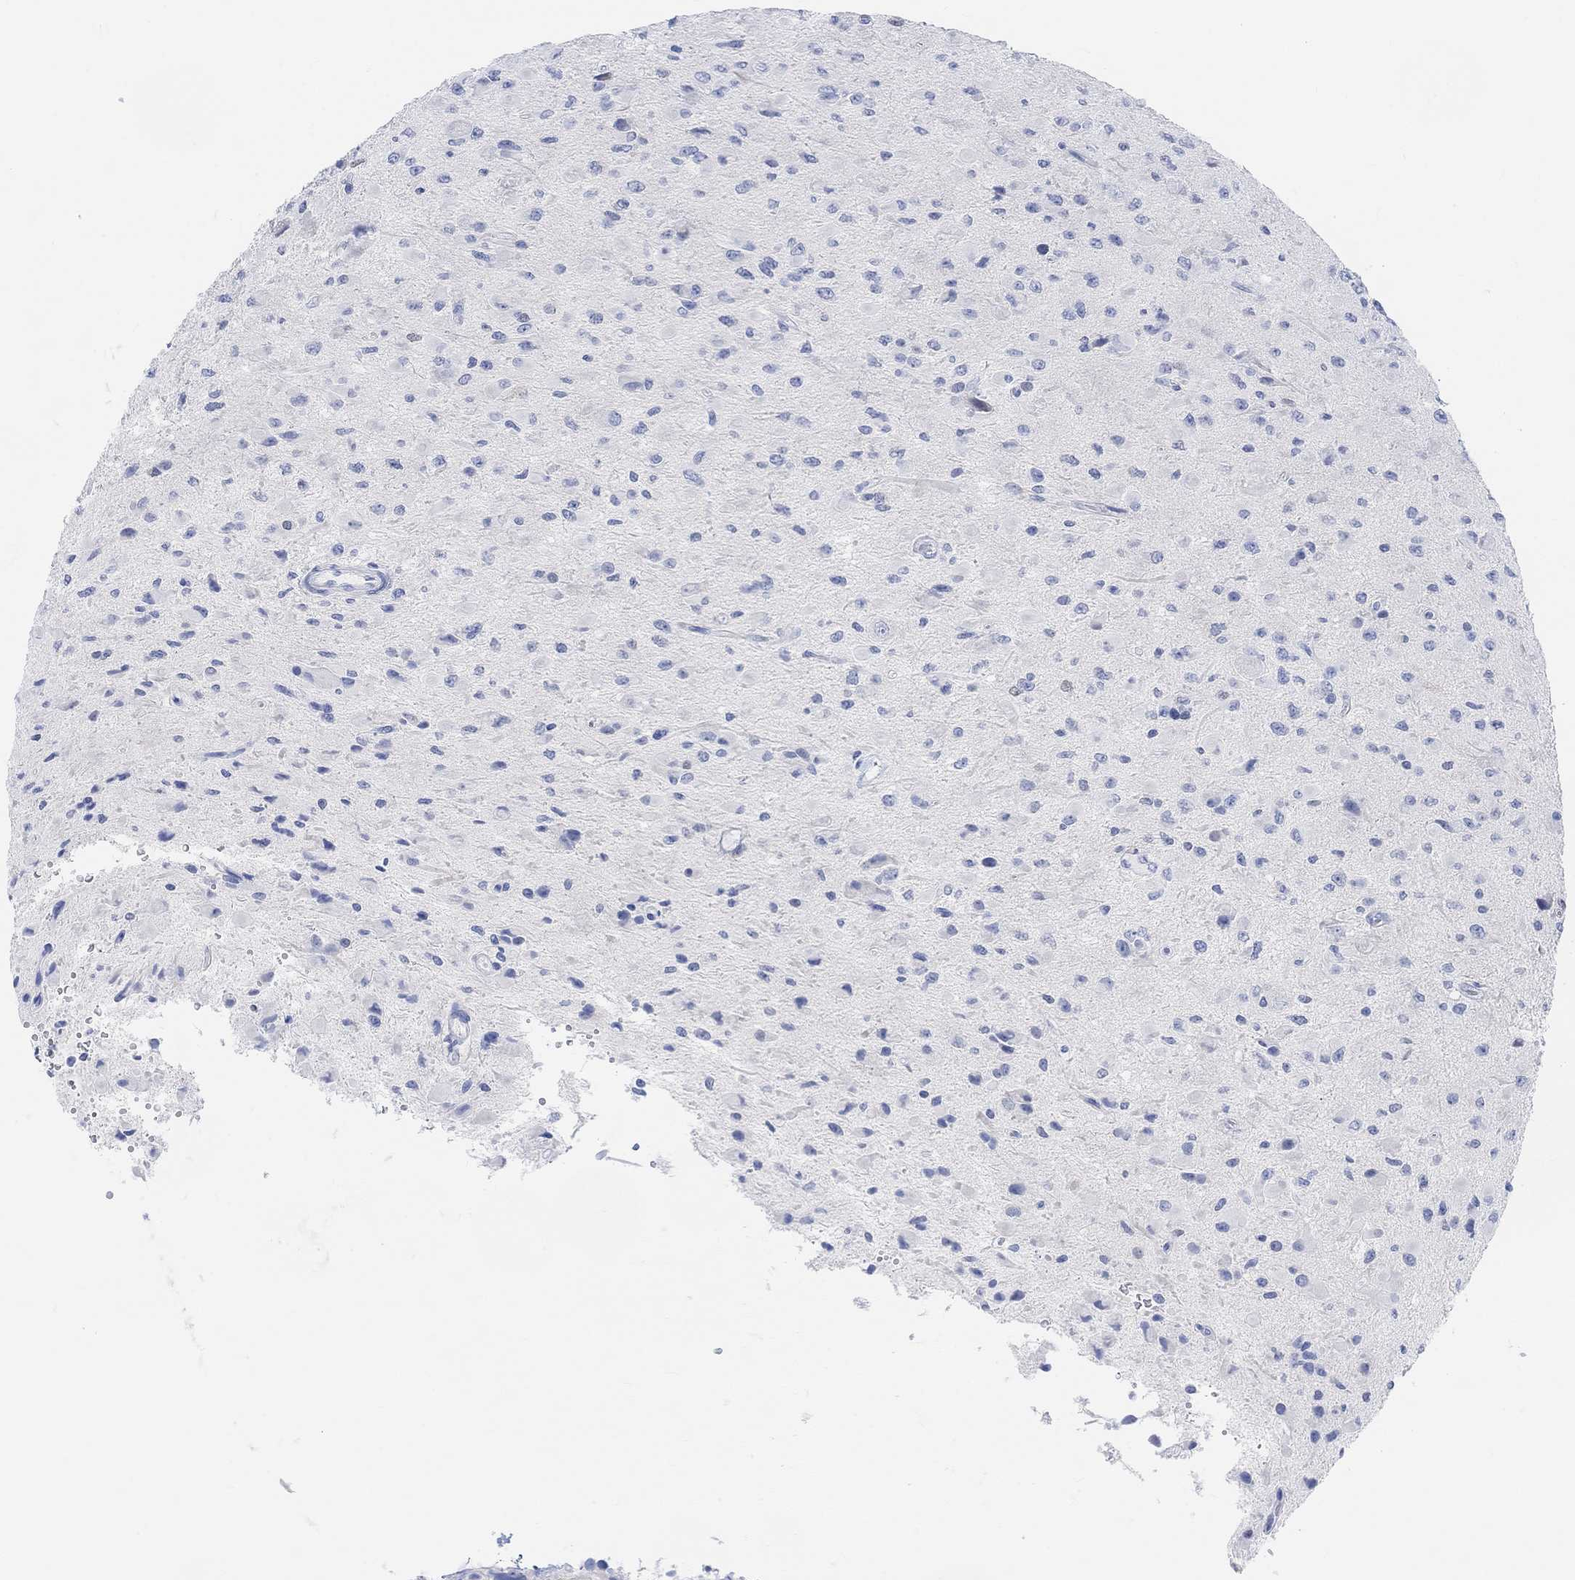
{"staining": {"intensity": "negative", "quantity": "none", "location": "none"}, "tissue": "glioma", "cell_type": "Tumor cells", "image_type": "cancer", "snomed": [{"axis": "morphology", "description": "Glioma, malignant, High grade"}, {"axis": "topography", "description": "Cerebral cortex"}], "caption": "Tumor cells show no significant staining in glioma.", "gene": "ENO4", "patient": {"sex": "male", "age": 35}}